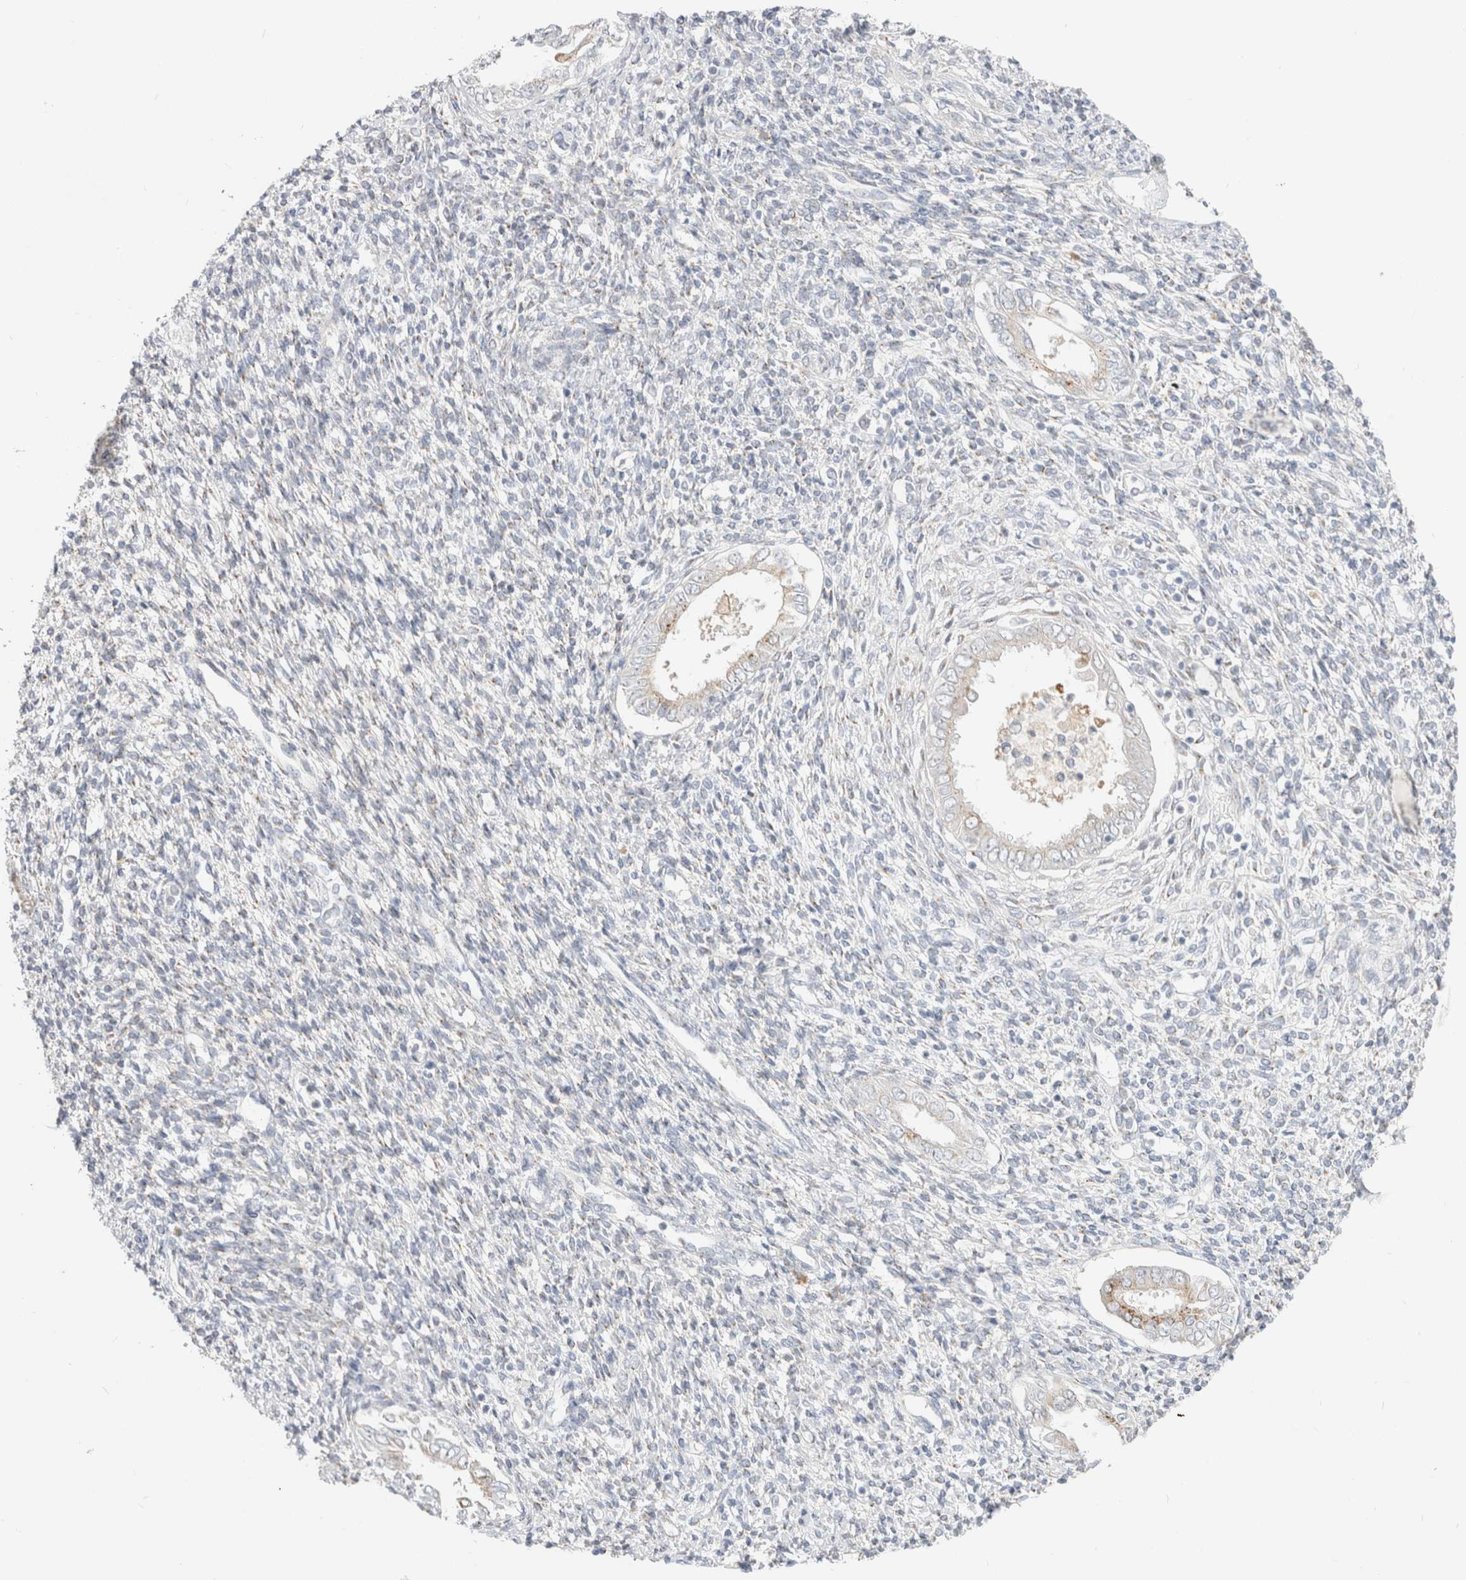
{"staining": {"intensity": "negative", "quantity": "none", "location": "none"}, "tissue": "endometrium", "cell_type": "Cells in endometrial stroma", "image_type": "normal", "snomed": [{"axis": "morphology", "description": "Normal tissue, NOS"}, {"axis": "topography", "description": "Endometrium"}], "caption": "Endometrium stained for a protein using IHC exhibits no staining cells in endometrial stroma.", "gene": "EFCAB13", "patient": {"sex": "female", "age": 66}}